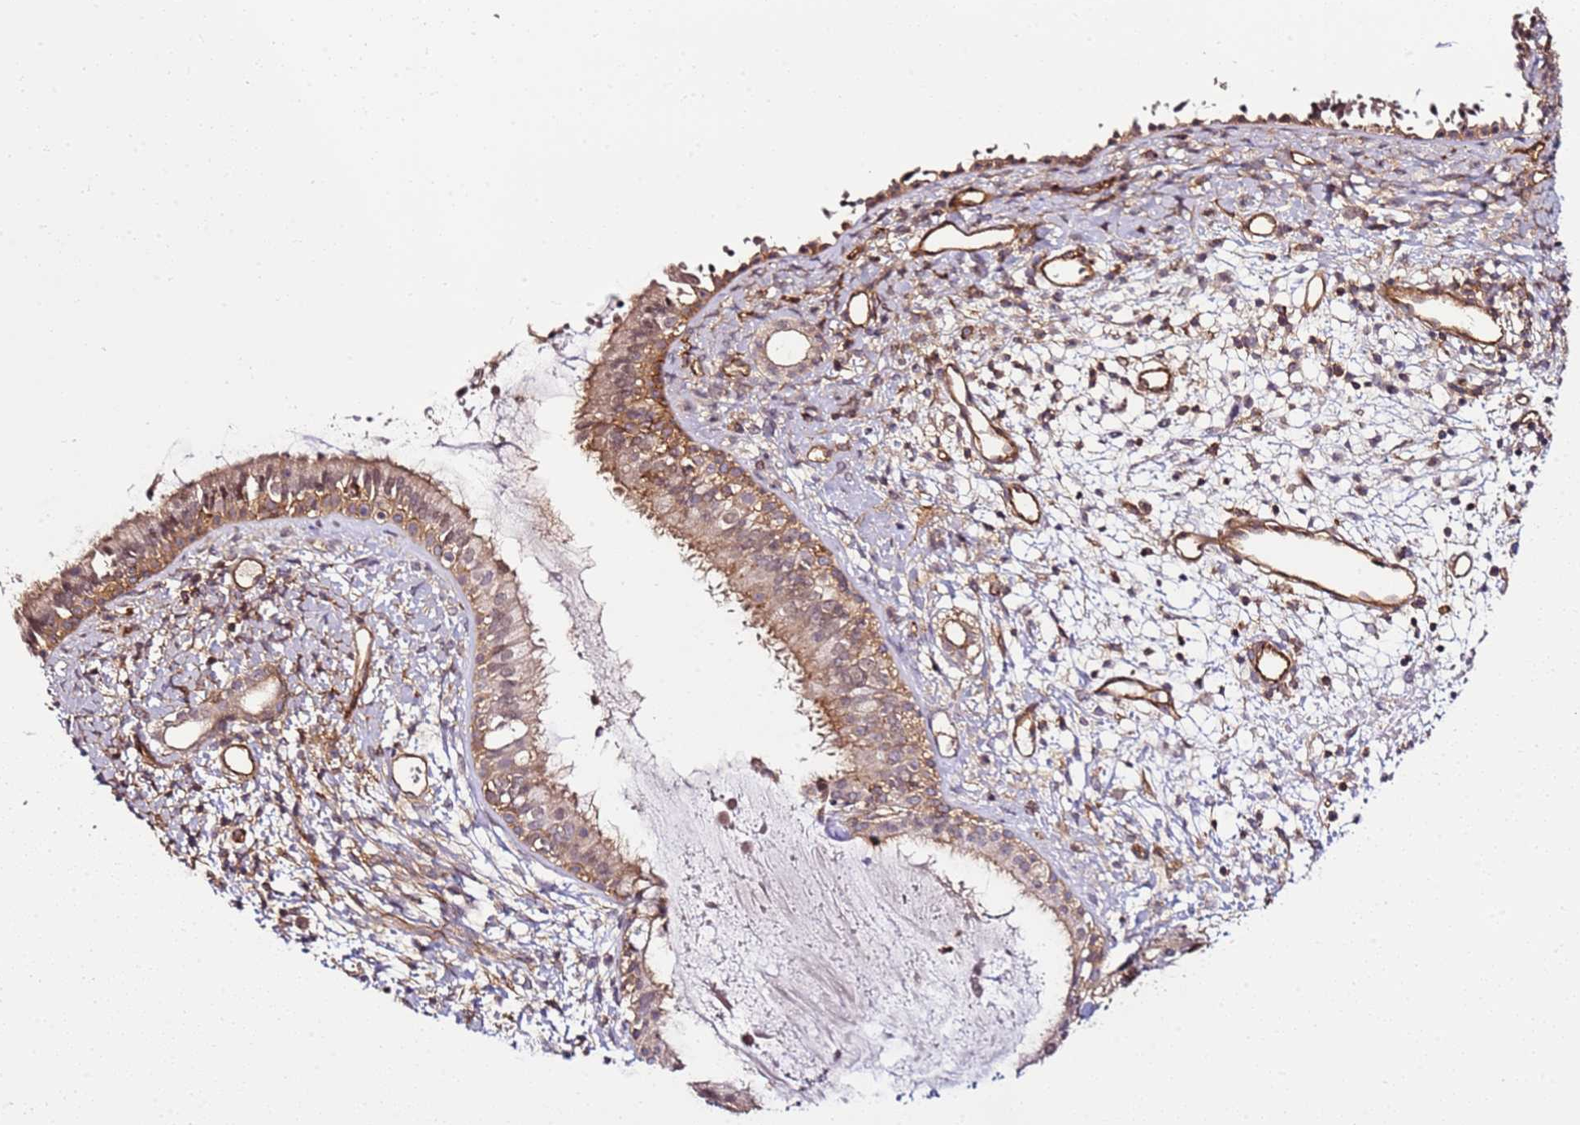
{"staining": {"intensity": "moderate", "quantity": ">75%", "location": "cytoplasmic/membranous"}, "tissue": "nasopharynx", "cell_type": "Respiratory epithelial cells", "image_type": "normal", "snomed": [{"axis": "morphology", "description": "Normal tissue, NOS"}, {"axis": "topography", "description": "Nasopharynx"}], "caption": "Protein positivity by immunohistochemistry (IHC) exhibits moderate cytoplasmic/membranous expression in approximately >75% of respiratory epithelial cells in normal nasopharynx. The staining was performed using DAB (3,3'-diaminobenzidine) to visualize the protein expression in brown, while the nuclei were stained in blue with hematoxylin (Magnification: 20x).", "gene": "CCNYL1", "patient": {"sex": "male", "age": 22}}